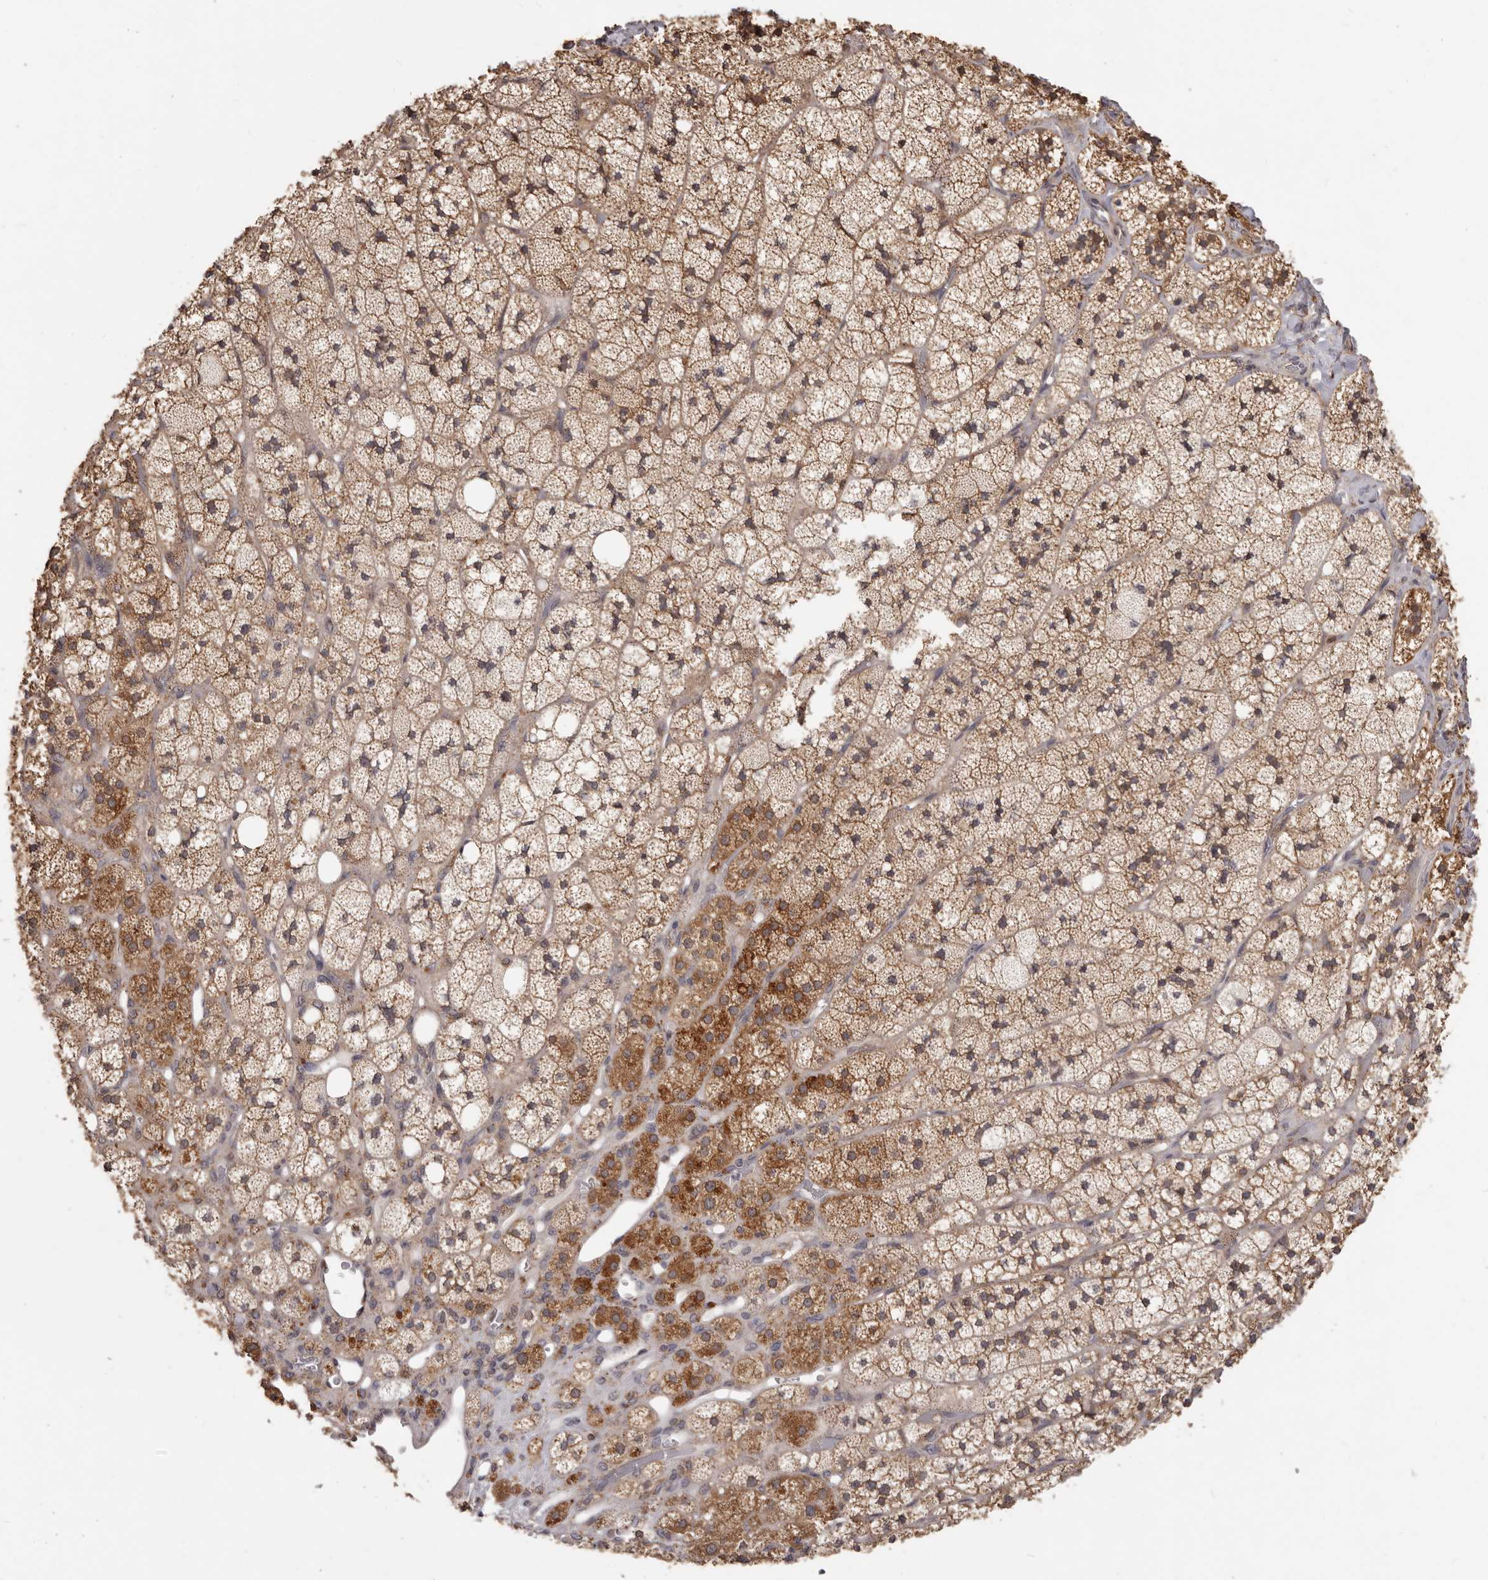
{"staining": {"intensity": "strong", "quantity": ">75%", "location": "cytoplasmic/membranous"}, "tissue": "adrenal gland", "cell_type": "Glandular cells", "image_type": "normal", "snomed": [{"axis": "morphology", "description": "Normal tissue, NOS"}, {"axis": "topography", "description": "Adrenal gland"}], "caption": "This is a micrograph of IHC staining of unremarkable adrenal gland, which shows strong expression in the cytoplasmic/membranous of glandular cells.", "gene": "MTO1", "patient": {"sex": "male", "age": 61}}